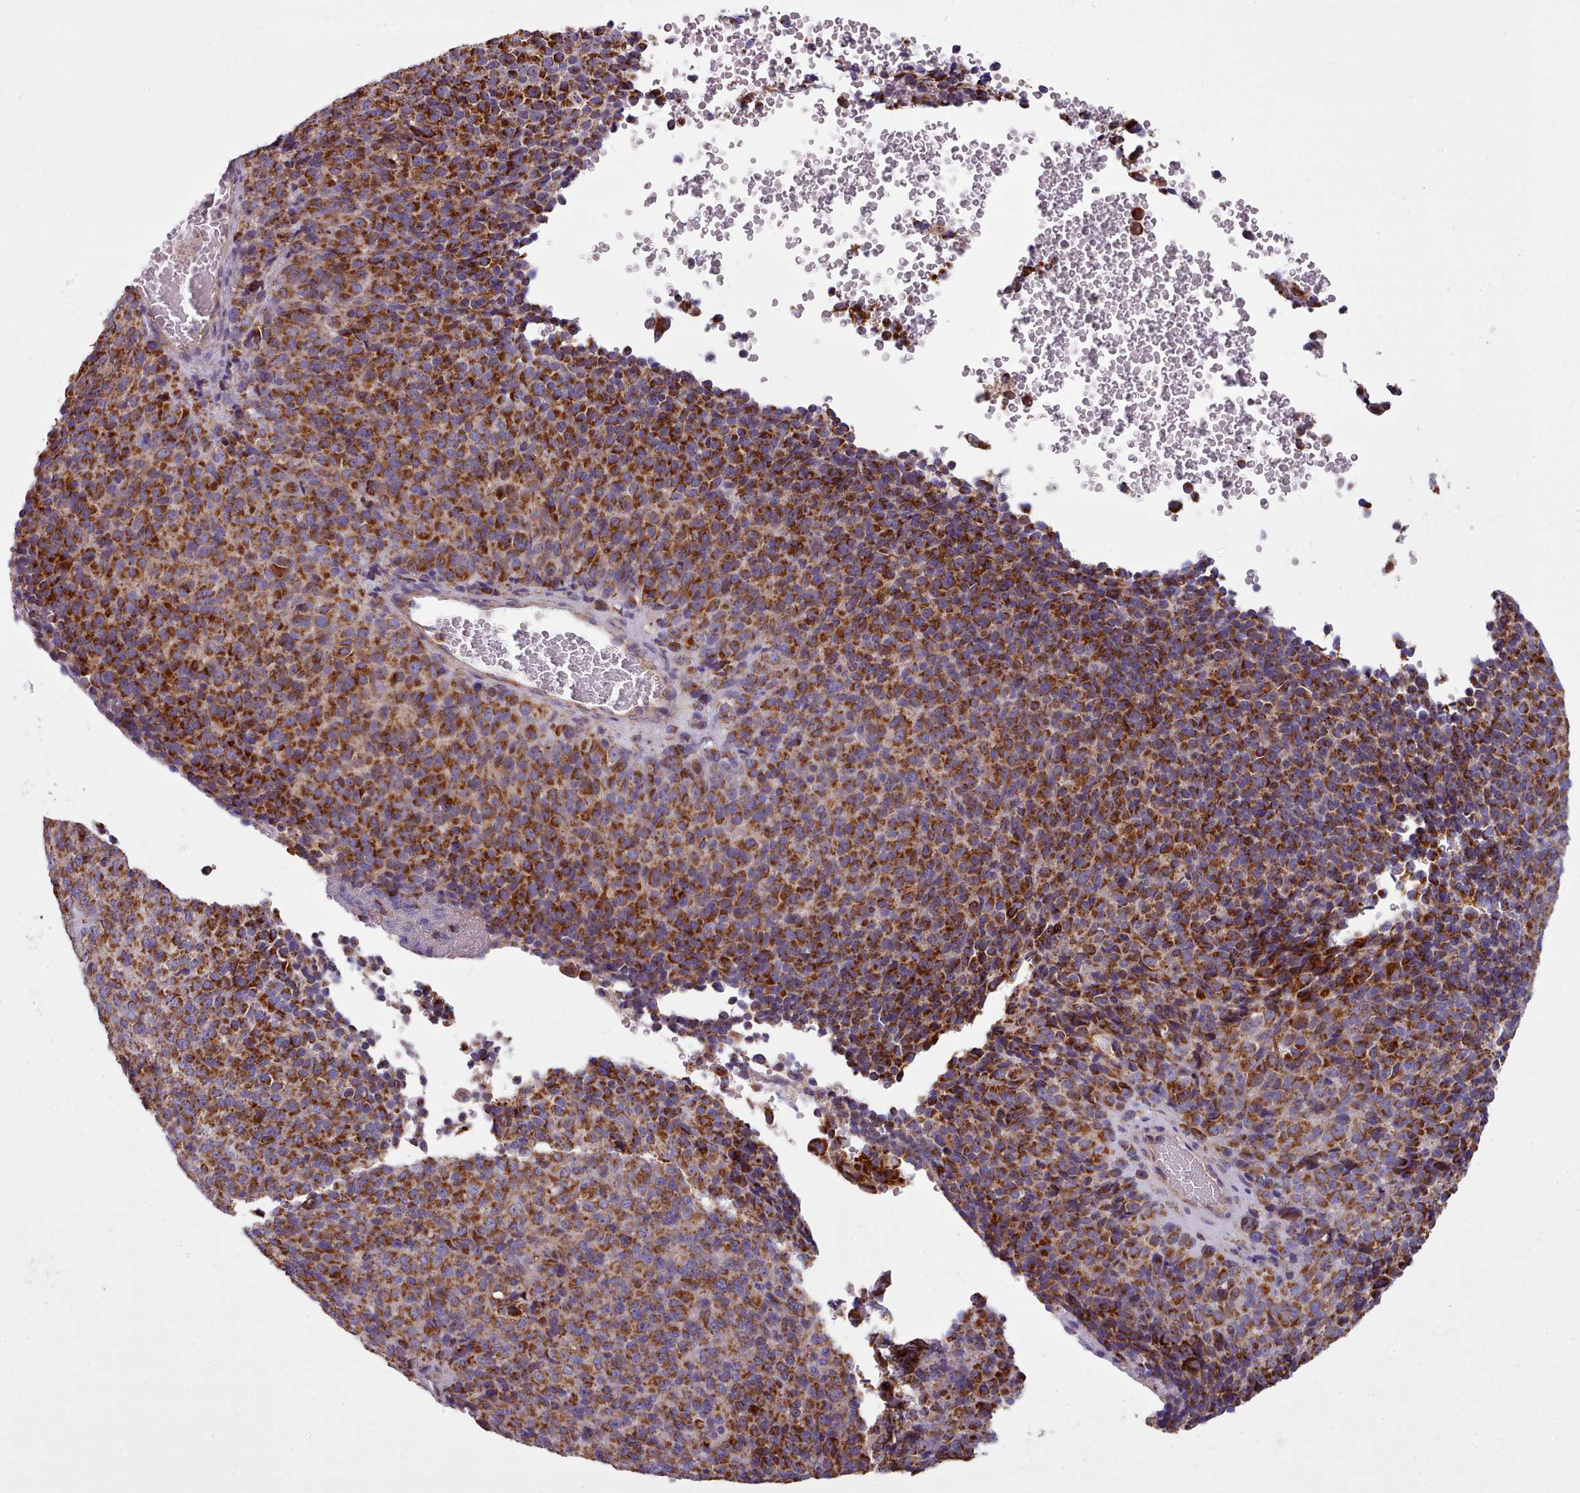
{"staining": {"intensity": "strong", "quantity": ">75%", "location": "cytoplasmic/membranous"}, "tissue": "melanoma", "cell_type": "Tumor cells", "image_type": "cancer", "snomed": [{"axis": "morphology", "description": "Malignant melanoma, Metastatic site"}, {"axis": "topography", "description": "Brain"}], "caption": "A micrograph showing strong cytoplasmic/membranous positivity in about >75% of tumor cells in malignant melanoma (metastatic site), as visualized by brown immunohistochemical staining.", "gene": "SRP54", "patient": {"sex": "female", "age": 56}}